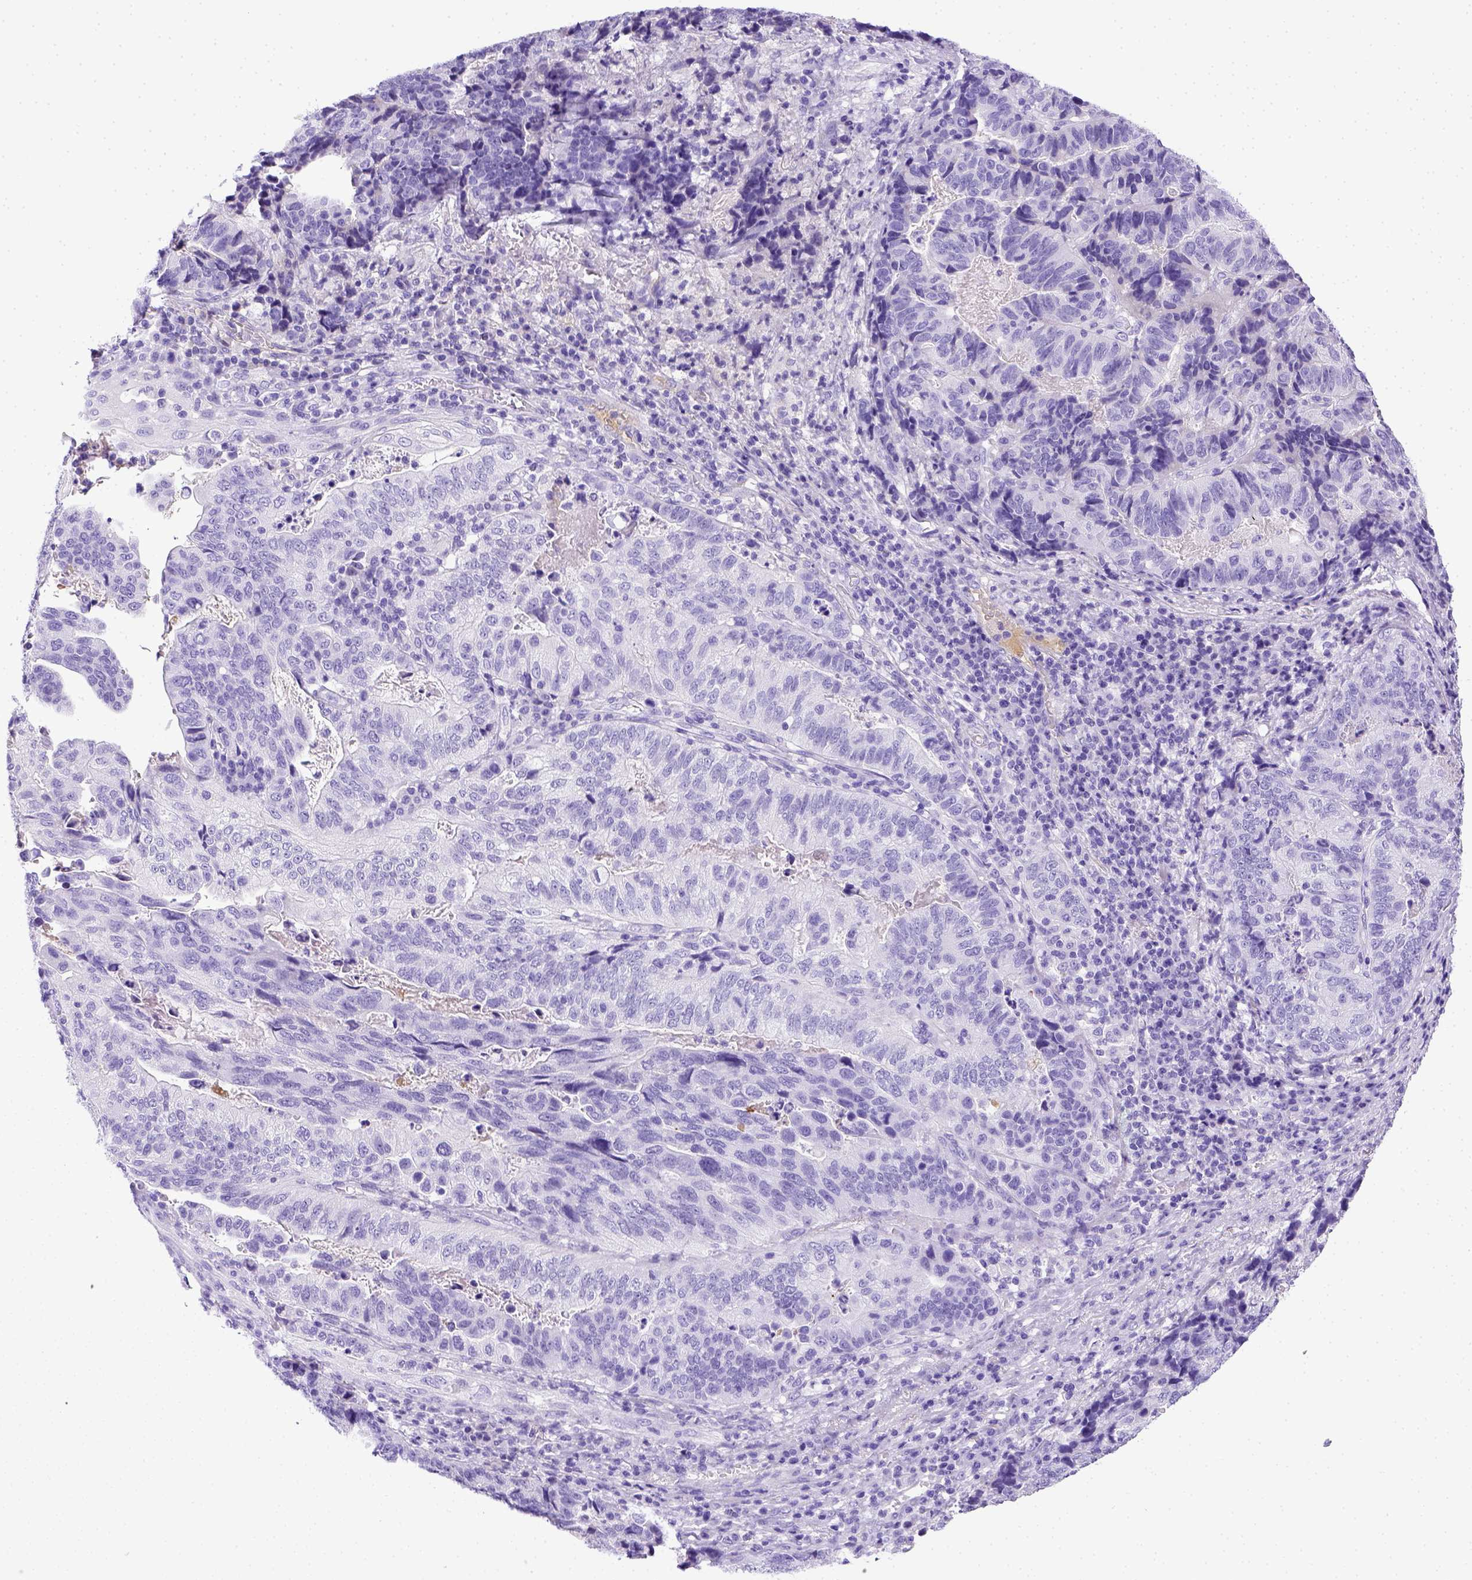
{"staining": {"intensity": "negative", "quantity": "none", "location": "none"}, "tissue": "stomach cancer", "cell_type": "Tumor cells", "image_type": "cancer", "snomed": [{"axis": "morphology", "description": "Adenocarcinoma, NOS"}, {"axis": "topography", "description": "Stomach, upper"}], "caption": "A high-resolution photomicrograph shows immunohistochemistry staining of adenocarcinoma (stomach), which exhibits no significant positivity in tumor cells.", "gene": "ITIH4", "patient": {"sex": "female", "age": 67}}